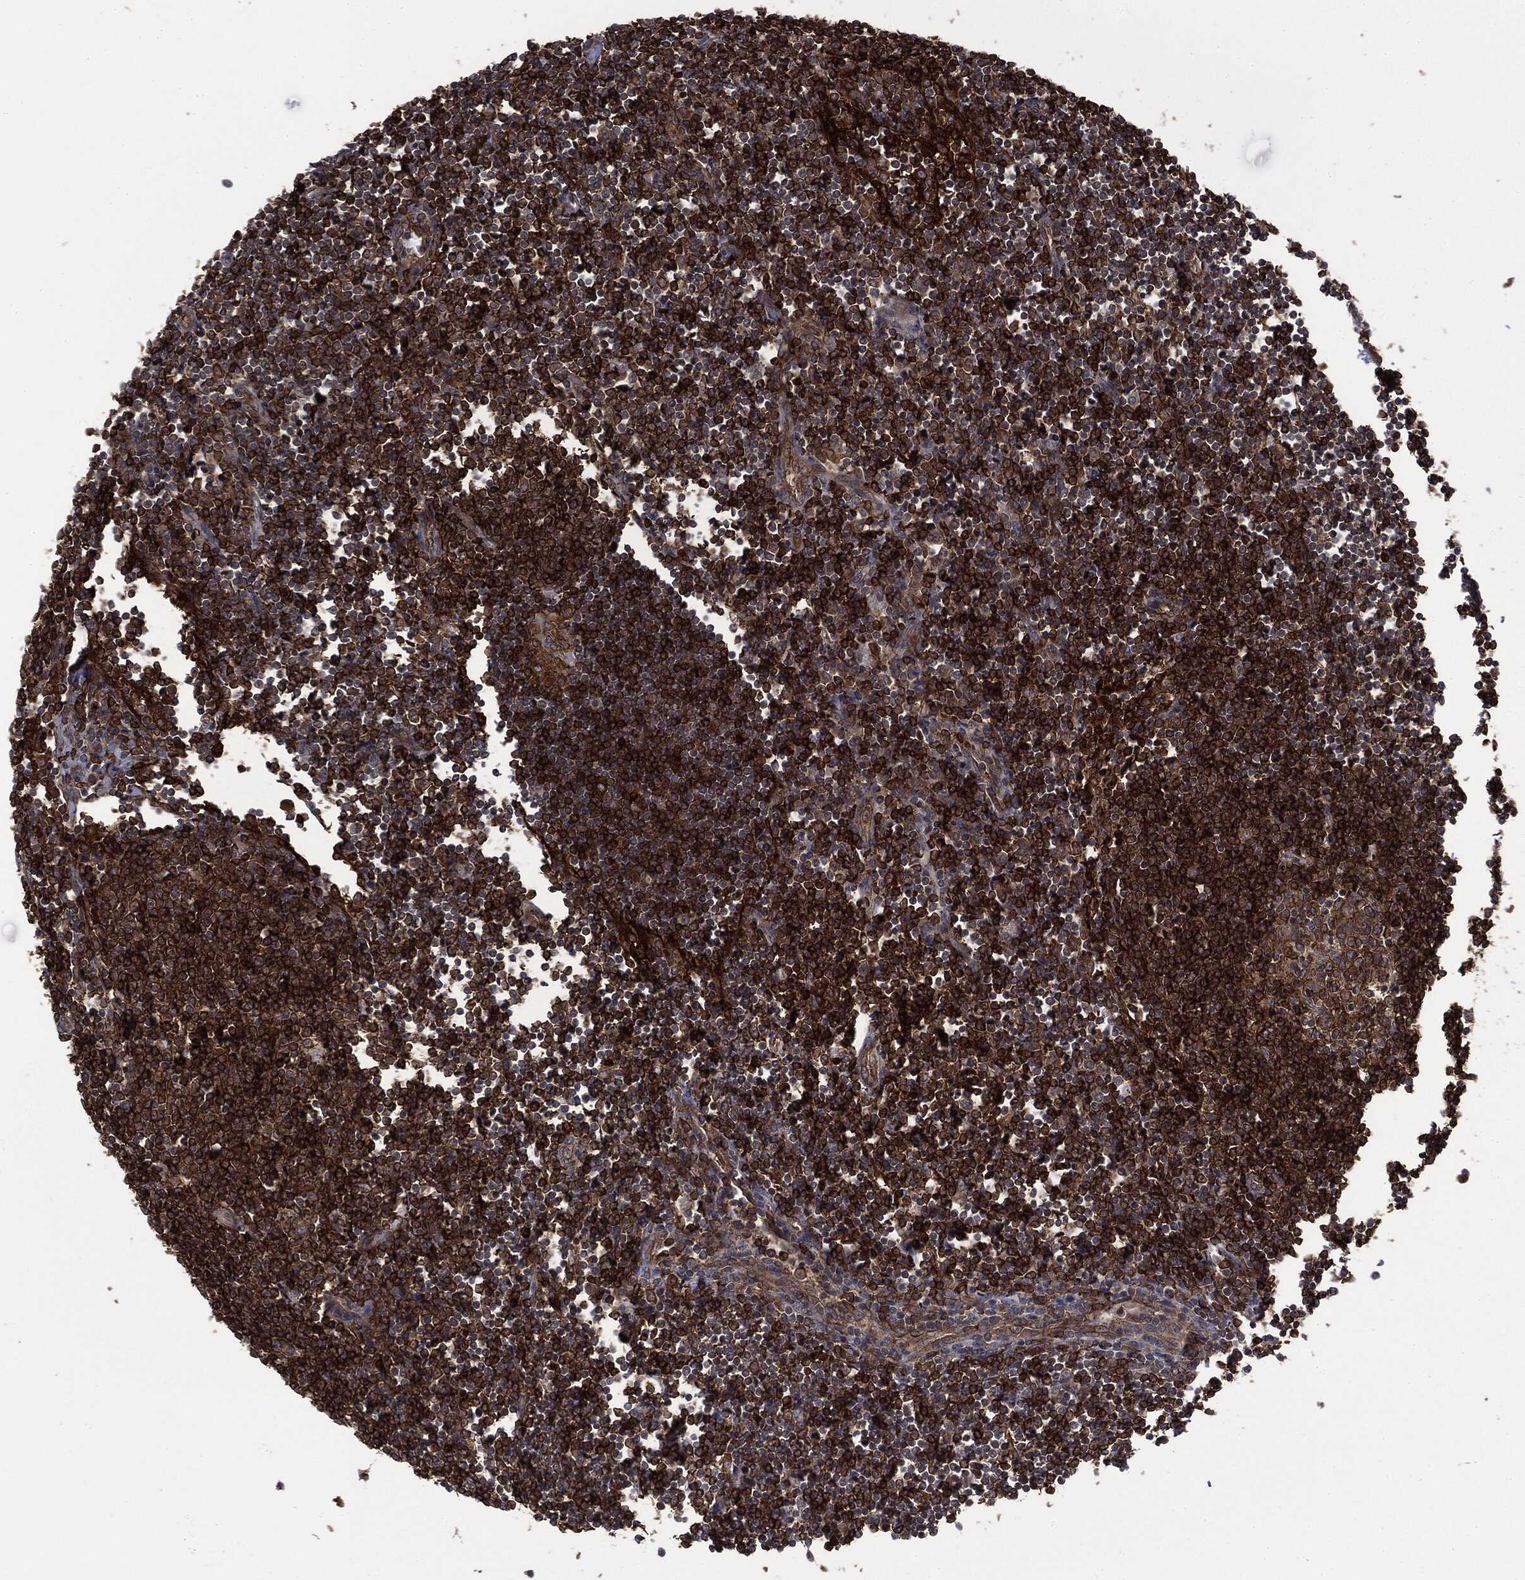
{"staining": {"intensity": "moderate", "quantity": ">75%", "location": "cytoplasmic/membranous"}, "tissue": "lymph node", "cell_type": "Germinal center cells", "image_type": "normal", "snomed": [{"axis": "morphology", "description": "Normal tissue, NOS"}, {"axis": "morphology", "description": "Adenocarcinoma, NOS"}, {"axis": "topography", "description": "Lymph node"}, {"axis": "topography", "description": "Pancreas"}], "caption": "A medium amount of moderate cytoplasmic/membranous expression is identified in approximately >75% of germinal center cells in normal lymph node.", "gene": "SNX5", "patient": {"sex": "female", "age": 58}}